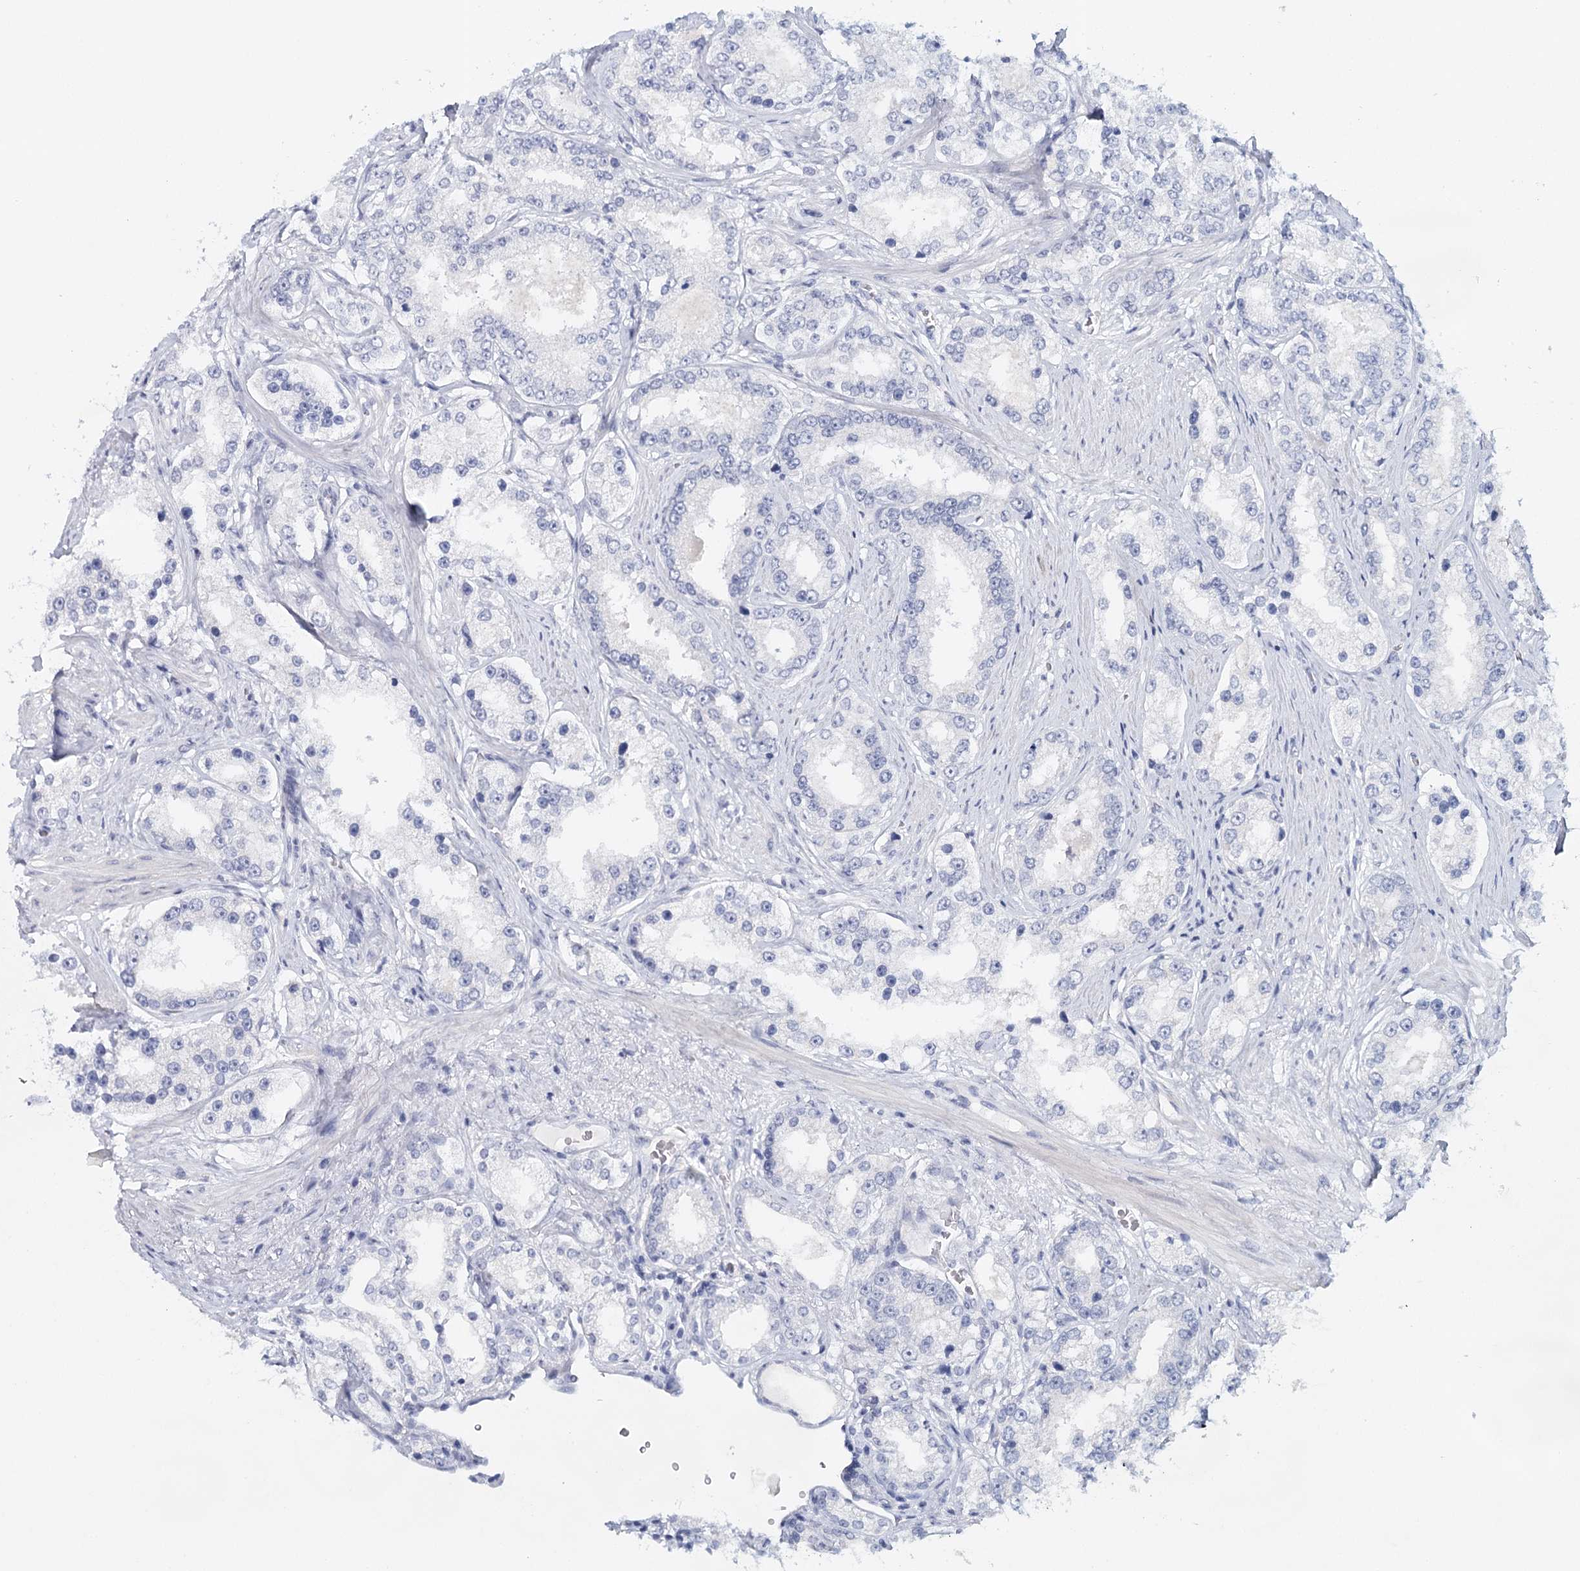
{"staining": {"intensity": "negative", "quantity": "none", "location": "none"}, "tissue": "prostate cancer", "cell_type": "Tumor cells", "image_type": "cancer", "snomed": [{"axis": "morphology", "description": "Normal tissue, NOS"}, {"axis": "morphology", "description": "Adenocarcinoma, High grade"}, {"axis": "topography", "description": "Prostate"}], "caption": "Histopathology image shows no significant protein staining in tumor cells of adenocarcinoma (high-grade) (prostate).", "gene": "HSPA4L", "patient": {"sex": "male", "age": 83}}